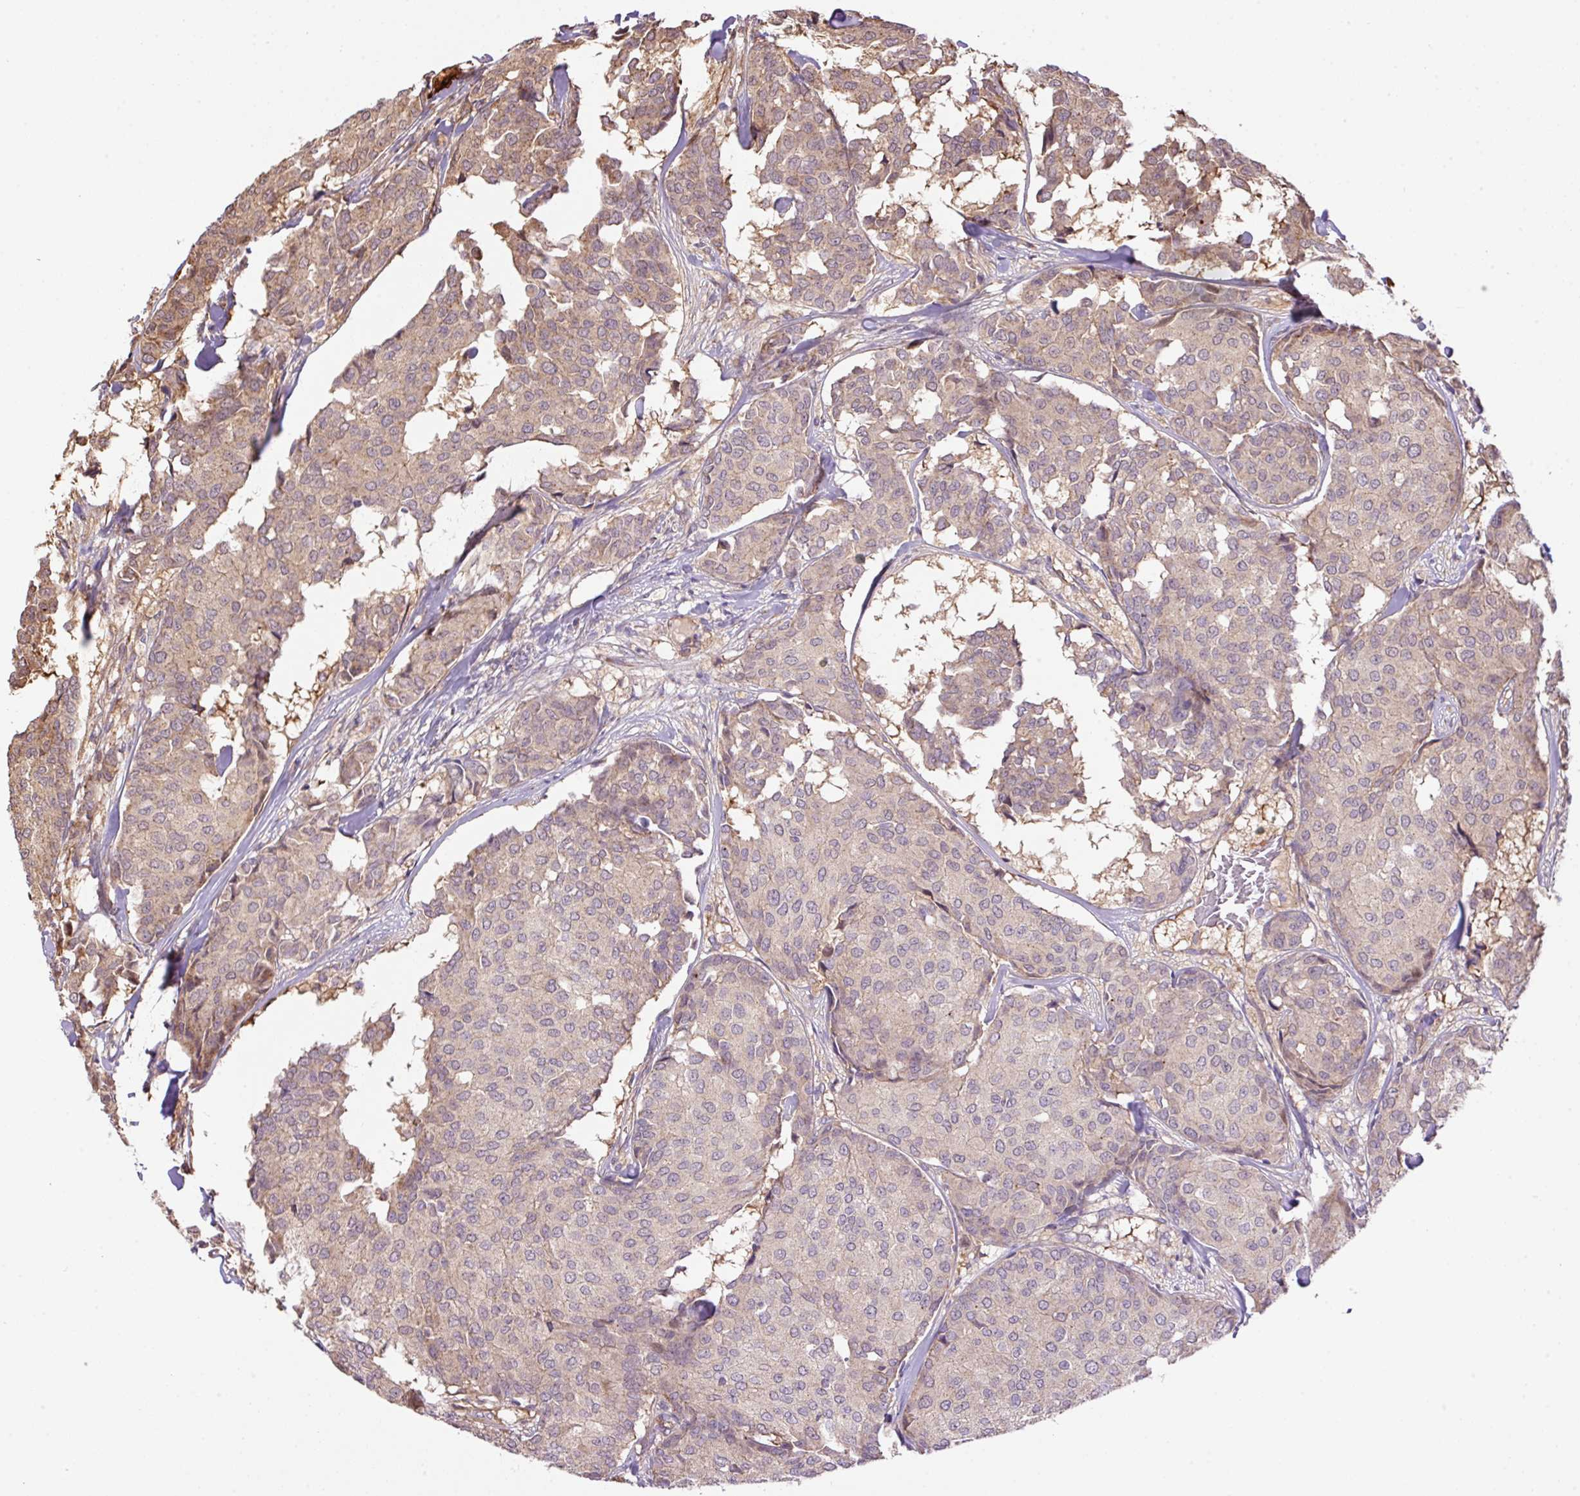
{"staining": {"intensity": "moderate", "quantity": "<25%", "location": "cytoplasmic/membranous"}, "tissue": "breast cancer", "cell_type": "Tumor cells", "image_type": "cancer", "snomed": [{"axis": "morphology", "description": "Duct carcinoma"}, {"axis": "topography", "description": "Breast"}], "caption": "A histopathology image showing moderate cytoplasmic/membranous staining in approximately <25% of tumor cells in breast cancer (invasive ductal carcinoma), as visualized by brown immunohistochemical staining.", "gene": "PPME1", "patient": {"sex": "female", "age": 75}}